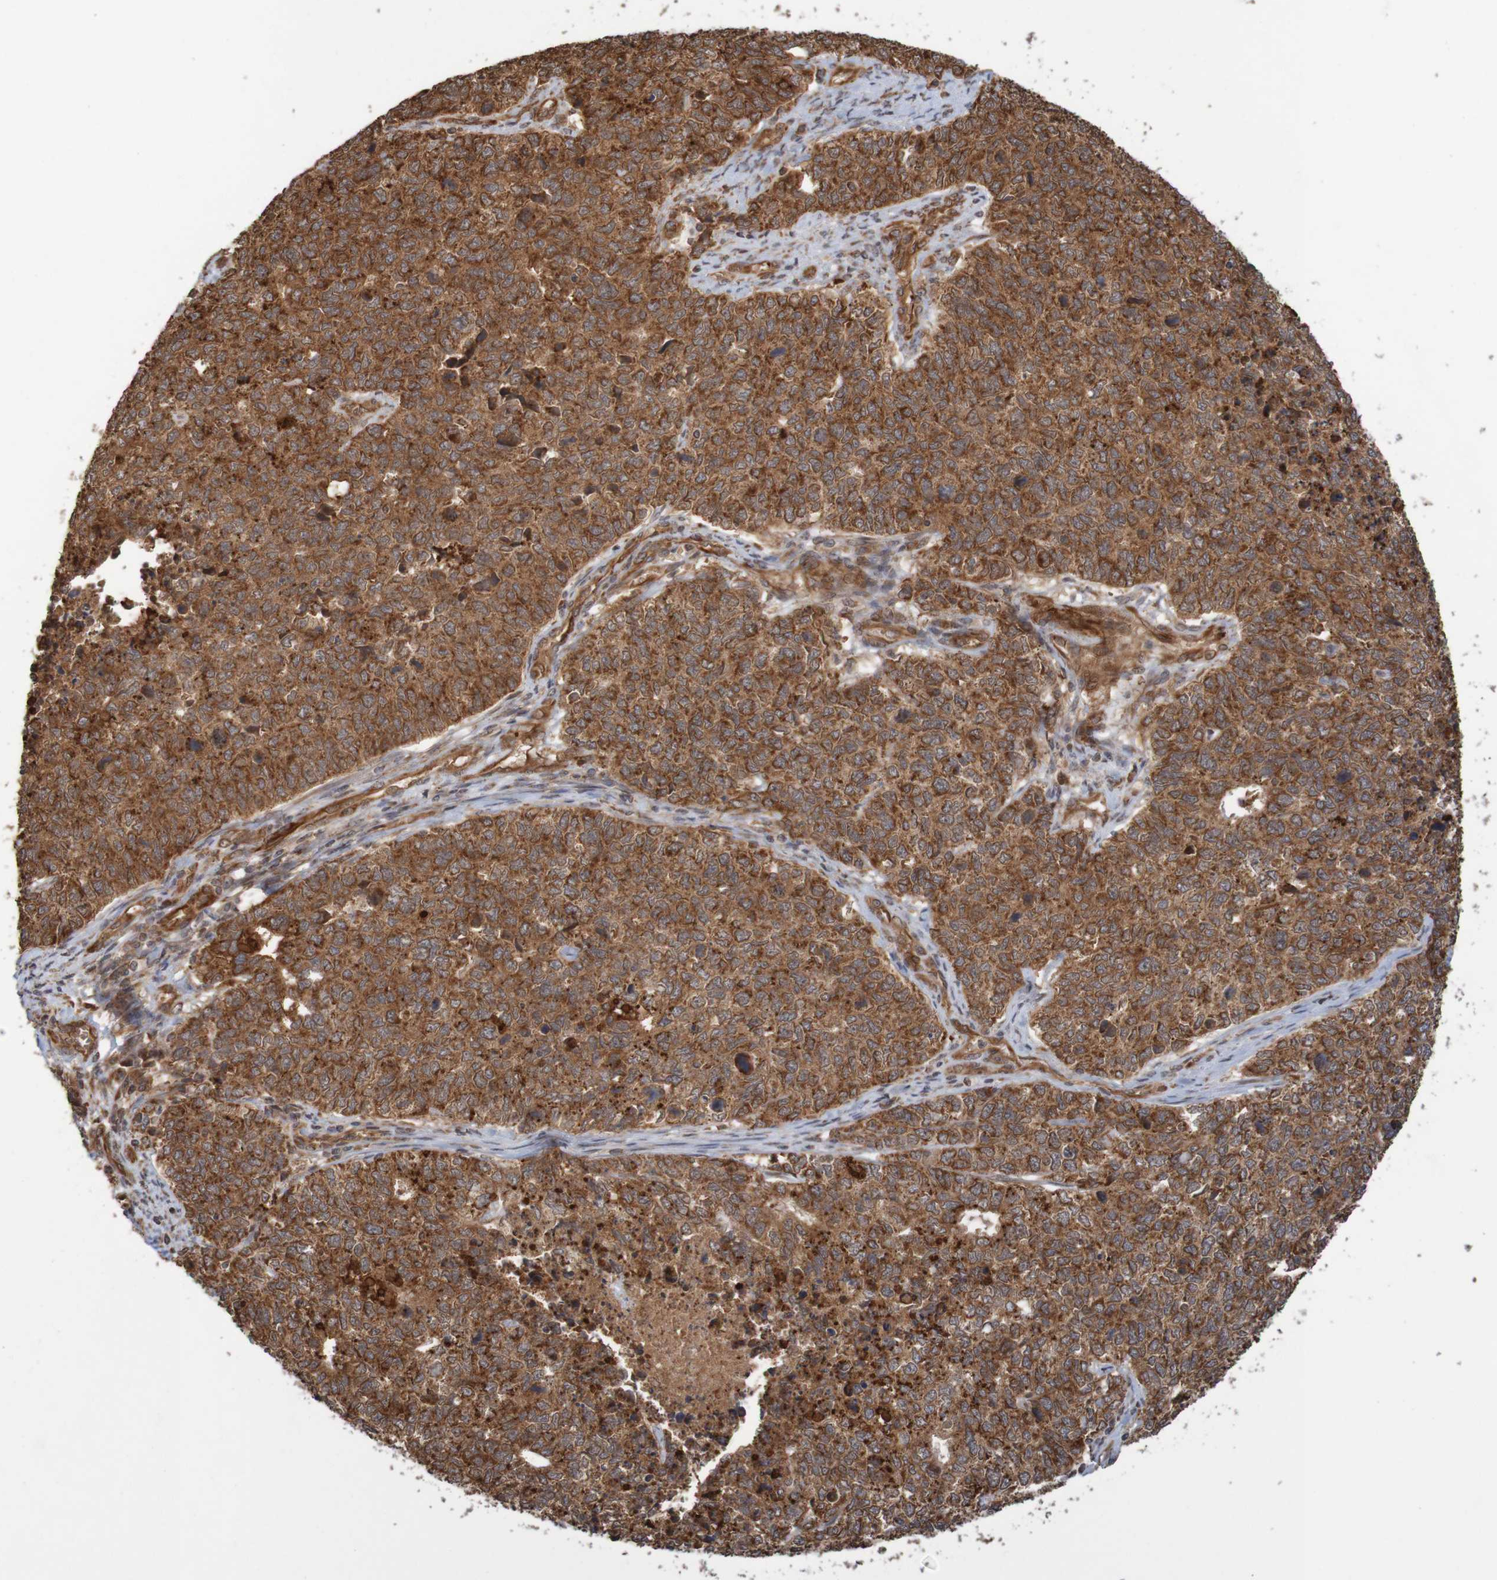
{"staining": {"intensity": "strong", "quantity": ">75%", "location": "cytoplasmic/membranous"}, "tissue": "cervical cancer", "cell_type": "Tumor cells", "image_type": "cancer", "snomed": [{"axis": "morphology", "description": "Squamous cell carcinoma, NOS"}, {"axis": "topography", "description": "Cervix"}], "caption": "The histopathology image reveals staining of cervical cancer (squamous cell carcinoma), revealing strong cytoplasmic/membranous protein expression (brown color) within tumor cells. (DAB (3,3'-diaminobenzidine) = brown stain, brightfield microscopy at high magnification).", "gene": "MRPL52", "patient": {"sex": "female", "age": 63}}